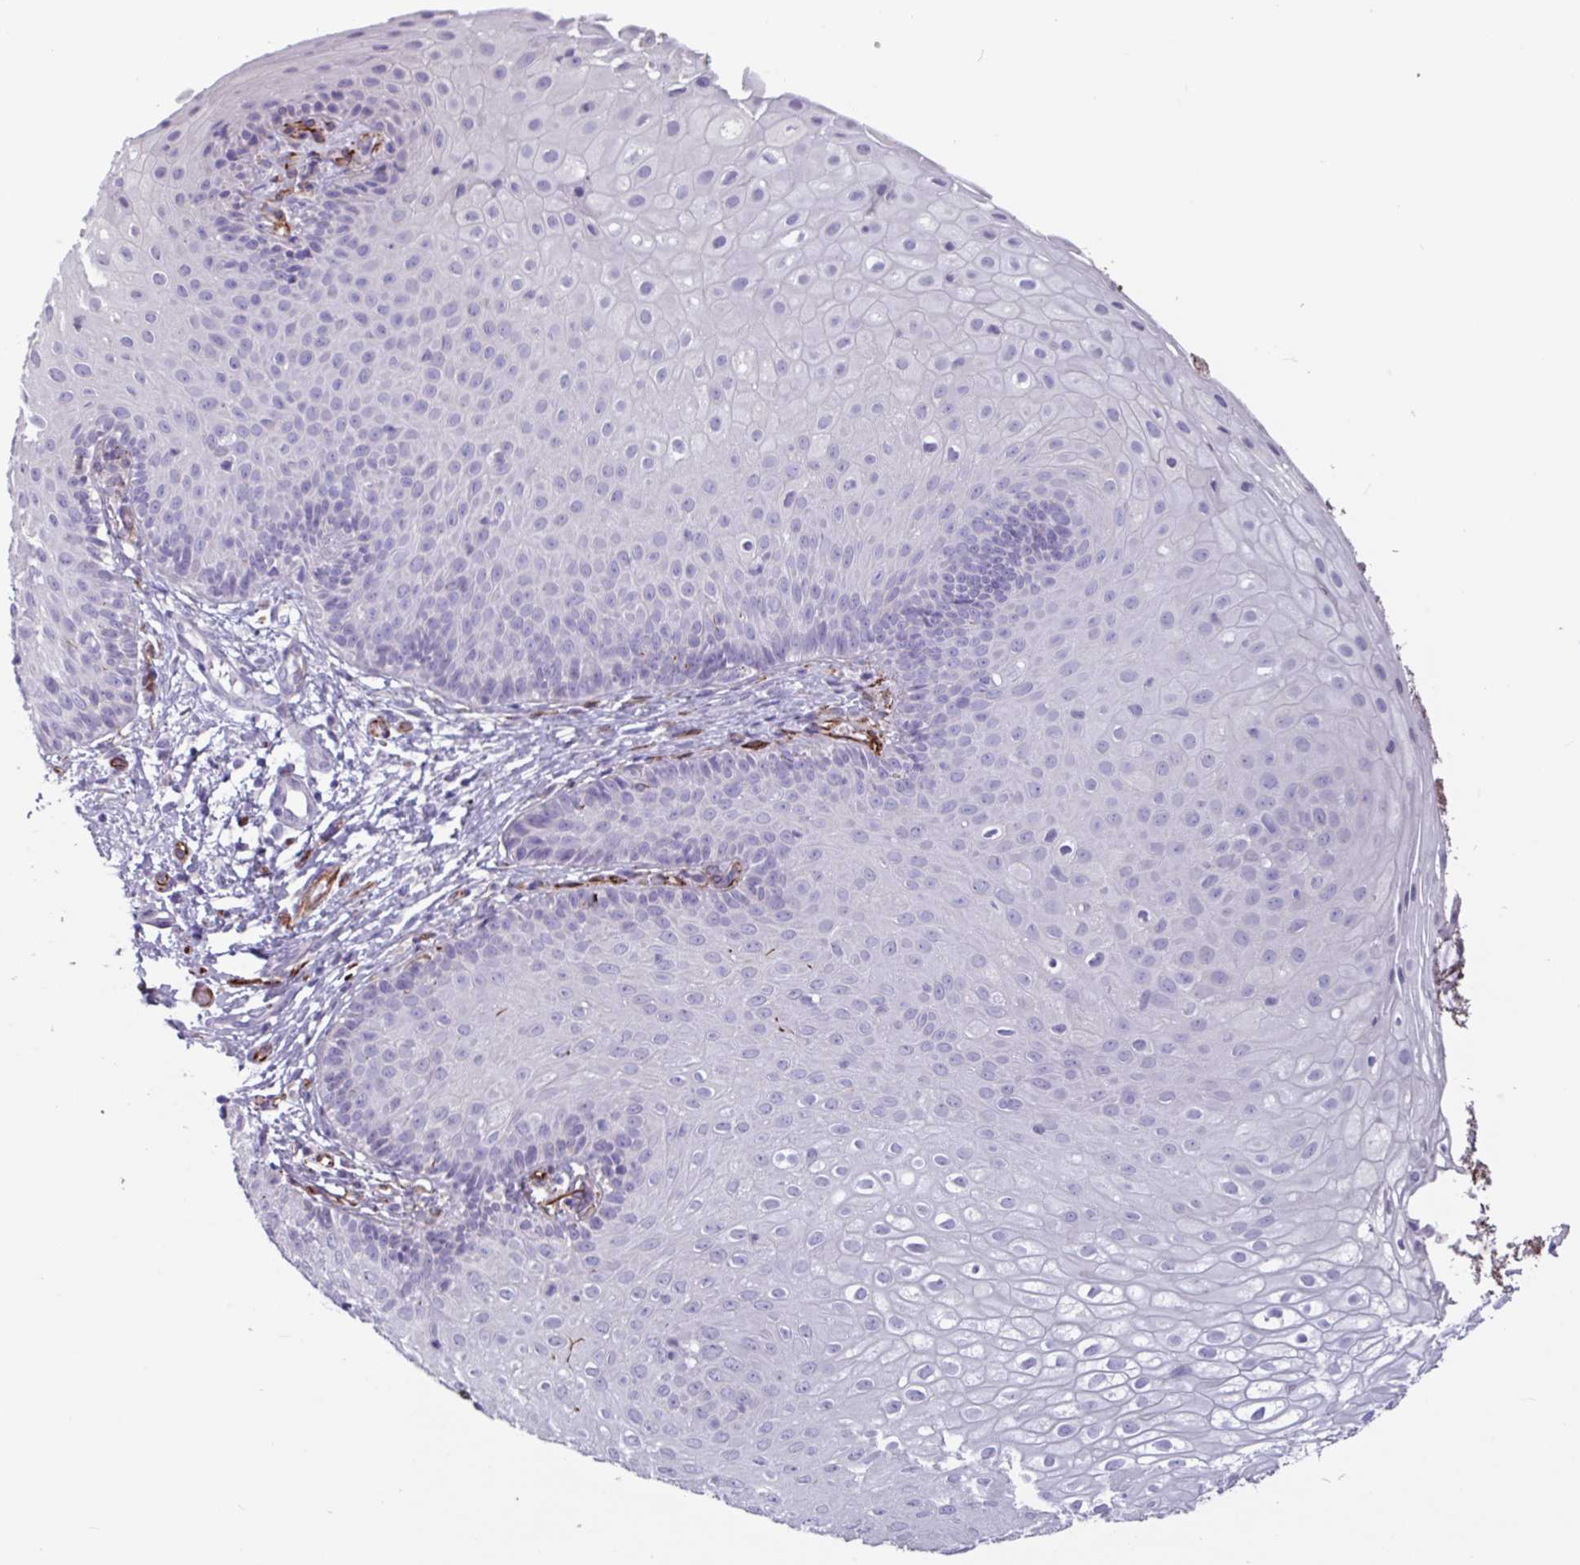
{"staining": {"intensity": "negative", "quantity": "none", "location": "none"}, "tissue": "skin", "cell_type": "Epidermal cells", "image_type": "normal", "snomed": [{"axis": "morphology", "description": "Normal tissue, NOS"}, {"axis": "topography", "description": "Anal"}], "caption": "Immunohistochemistry of normal human skin displays no expression in epidermal cells.", "gene": "BTD", "patient": {"sex": "male", "age": 80}}